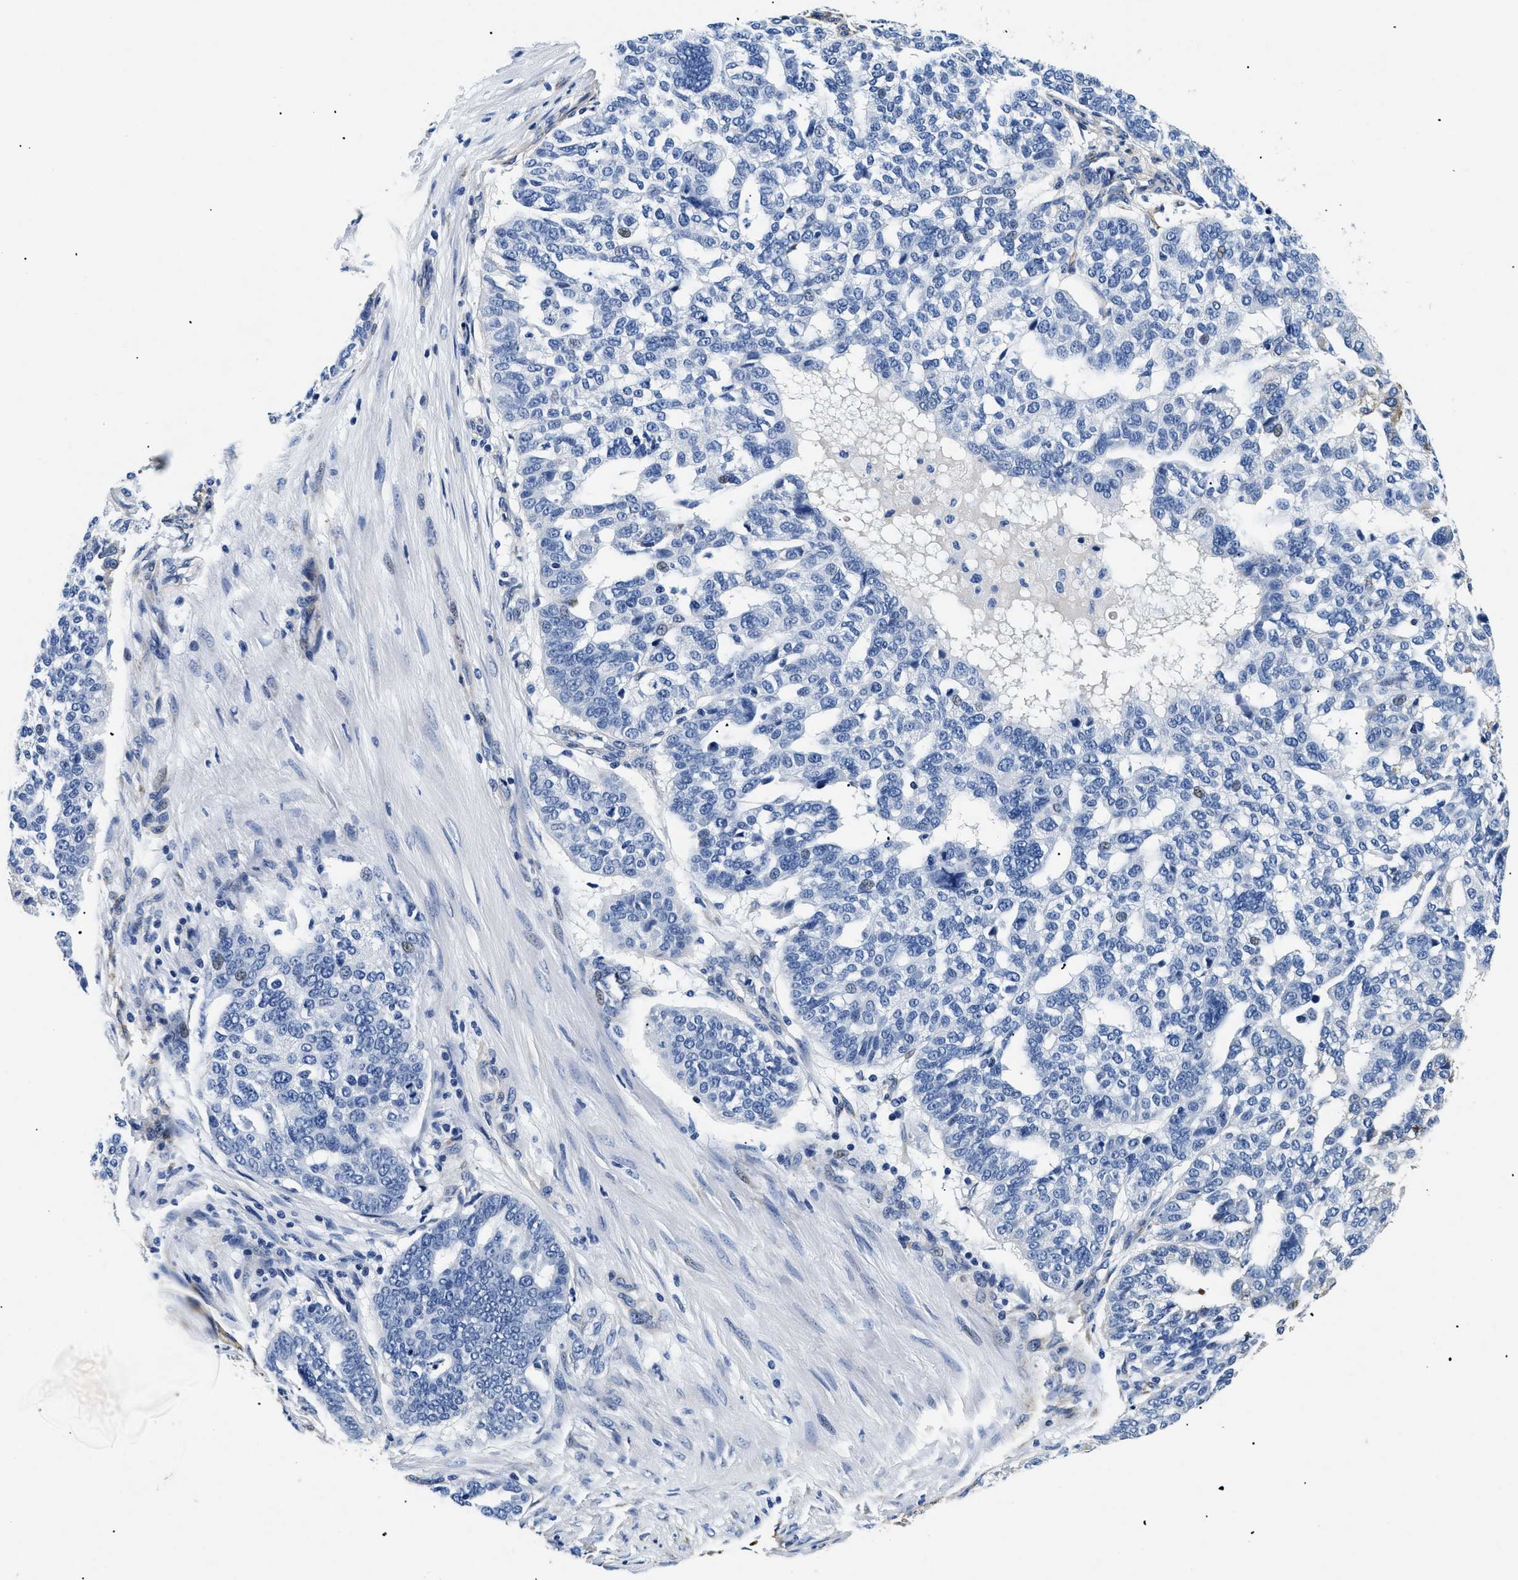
{"staining": {"intensity": "negative", "quantity": "none", "location": "none"}, "tissue": "ovarian cancer", "cell_type": "Tumor cells", "image_type": "cancer", "snomed": [{"axis": "morphology", "description": "Cystadenocarcinoma, serous, NOS"}, {"axis": "topography", "description": "Ovary"}], "caption": "Image shows no protein staining in tumor cells of ovarian cancer (serous cystadenocarcinoma) tissue.", "gene": "LAMA3", "patient": {"sex": "female", "age": 59}}